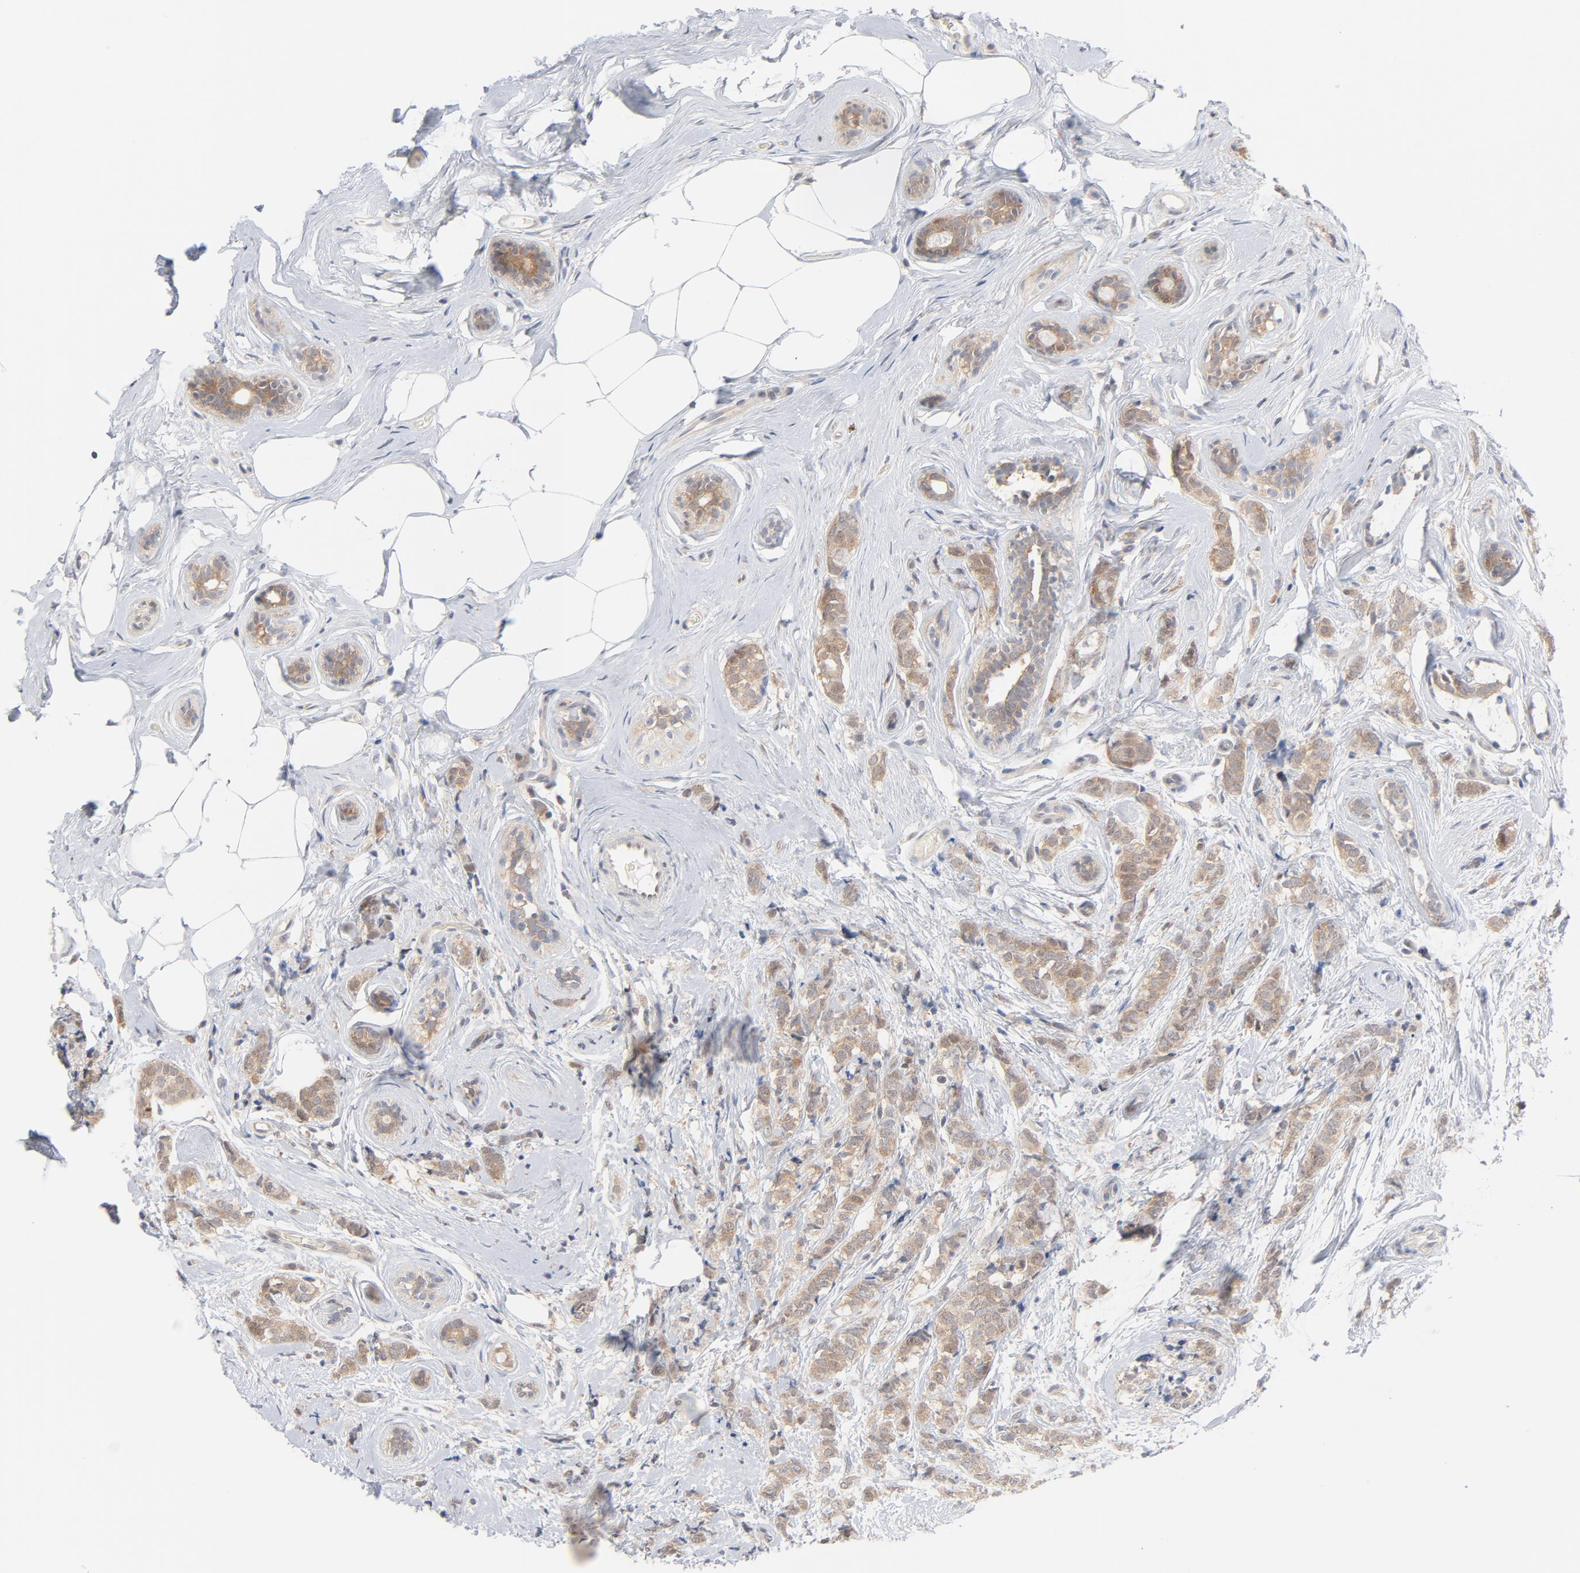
{"staining": {"intensity": "weak", "quantity": ">75%", "location": "cytoplasmic/membranous"}, "tissue": "breast cancer", "cell_type": "Tumor cells", "image_type": "cancer", "snomed": [{"axis": "morphology", "description": "Lobular carcinoma"}, {"axis": "topography", "description": "Breast"}], "caption": "There is low levels of weak cytoplasmic/membranous staining in tumor cells of breast lobular carcinoma, as demonstrated by immunohistochemical staining (brown color).", "gene": "UBL4A", "patient": {"sex": "female", "age": 60}}